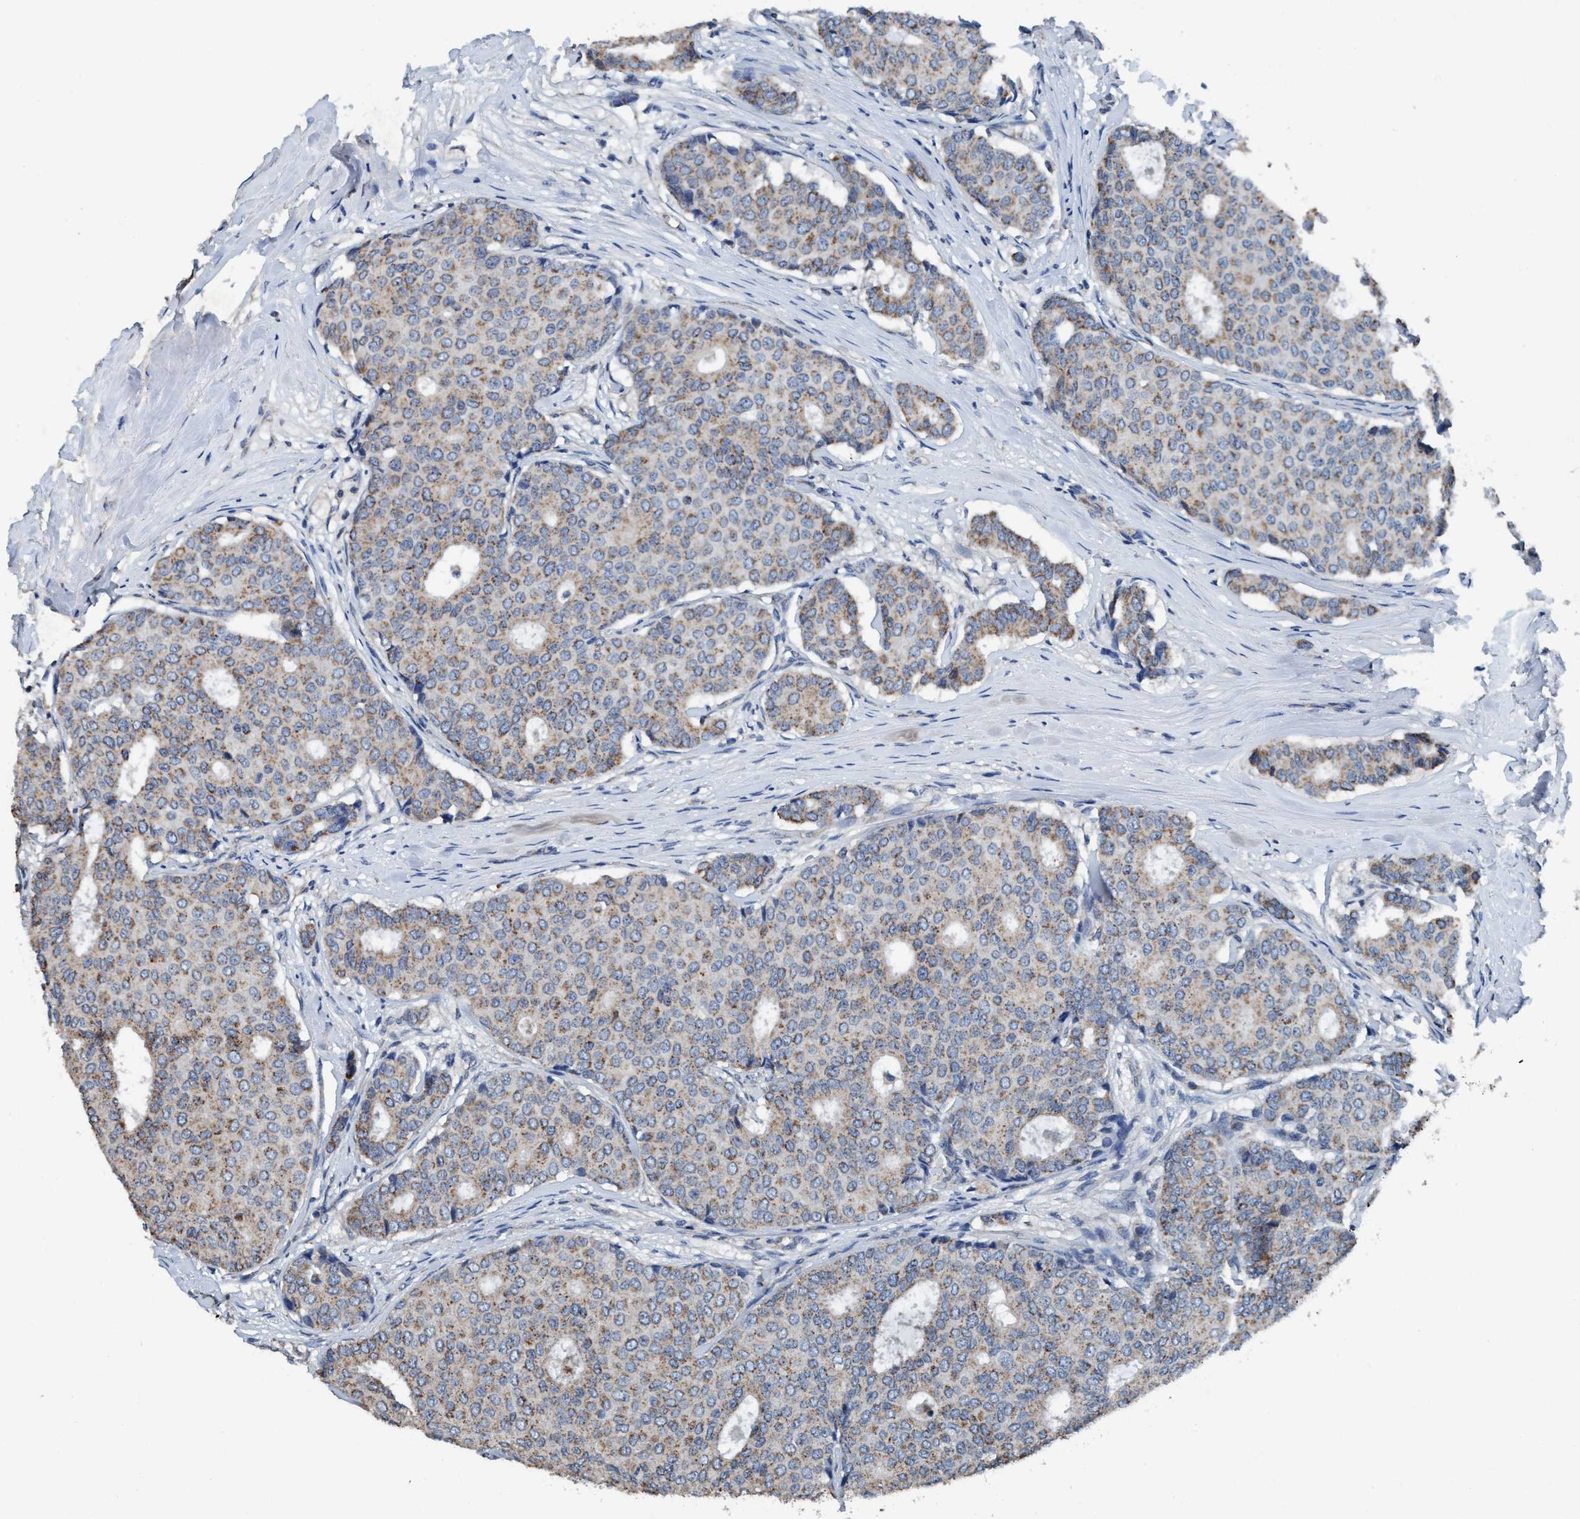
{"staining": {"intensity": "moderate", "quantity": ">75%", "location": "cytoplasmic/membranous"}, "tissue": "breast cancer", "cell_type": "Tumor cells", "image_type": "cancer", "snomed": [{"axis": "morphology", "description": "Duct carcinoma"}, {"axis": "topography", "description": "Breast"}], "caption": "Immunohistochemistry image of human breast cancer stained for a protein (brown), which shows medium levels of moderate cytoplasmic/membranous staining in about >75% of tumor cells.", "gene": "ANKFN1", "patient": {"sex": "female", "age": 75}}